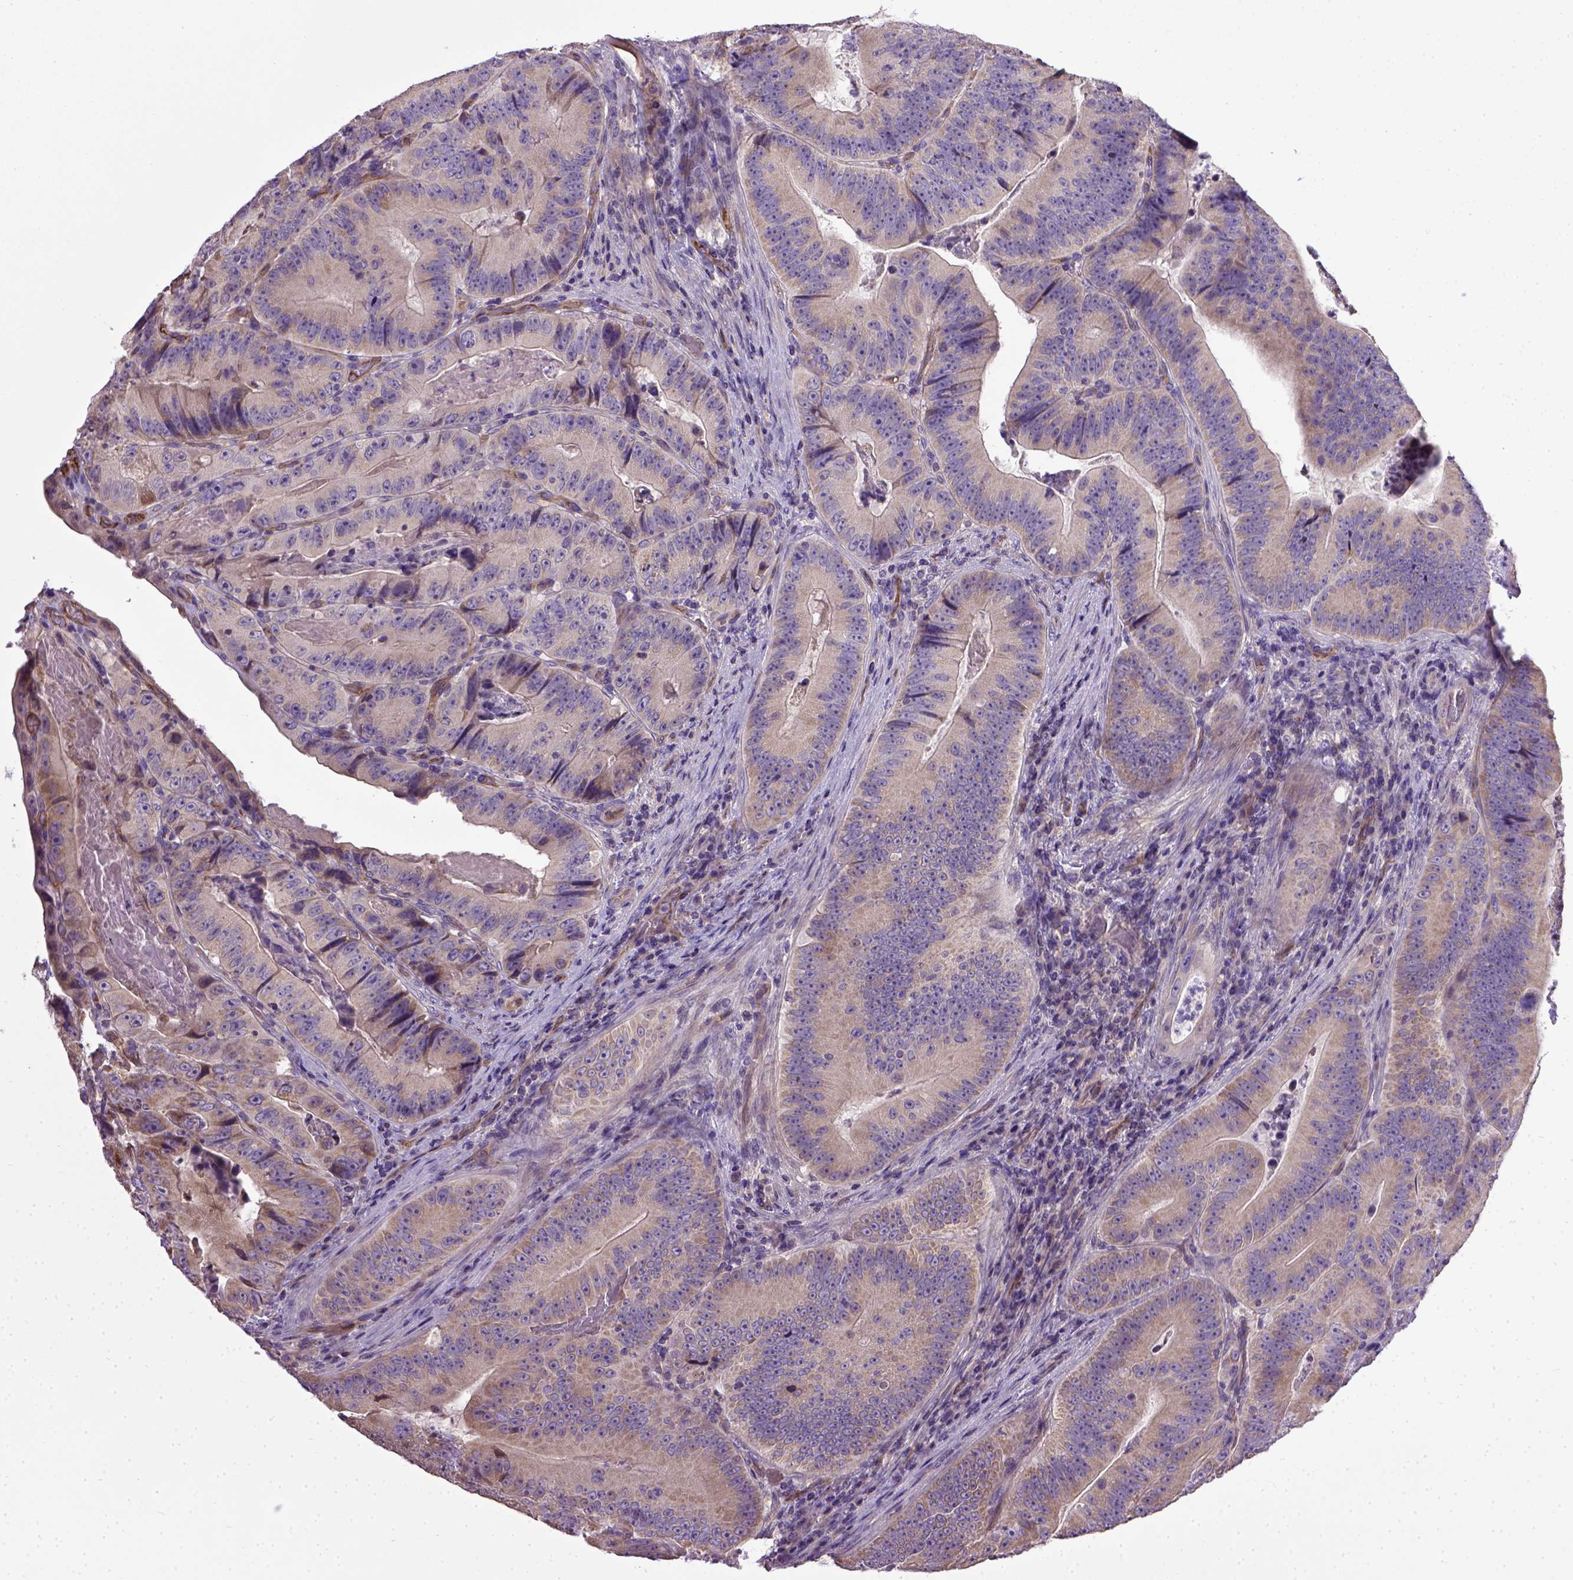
{"staining": {"intensity": "weak", "quantity": "<25%", "location": "cytoplasmic/membranous"}, "tissue": "colorectal cancer", "cell_type": "Tumor cells", "image_type": "cancer", "snomed": [{"axis": "morphology", "description": "Adenocarcinoma, NOS"}, {"axis": "topography", "description": "Colon"}], "caption": "Immunohistochemistry (IHC) image of adenocarcinoma (colorectal) stained for a protein (brown), which demonstrates no staining in tumor cells.", "gene": "ENG", "patient": {"sex": "female", "age": 86}}